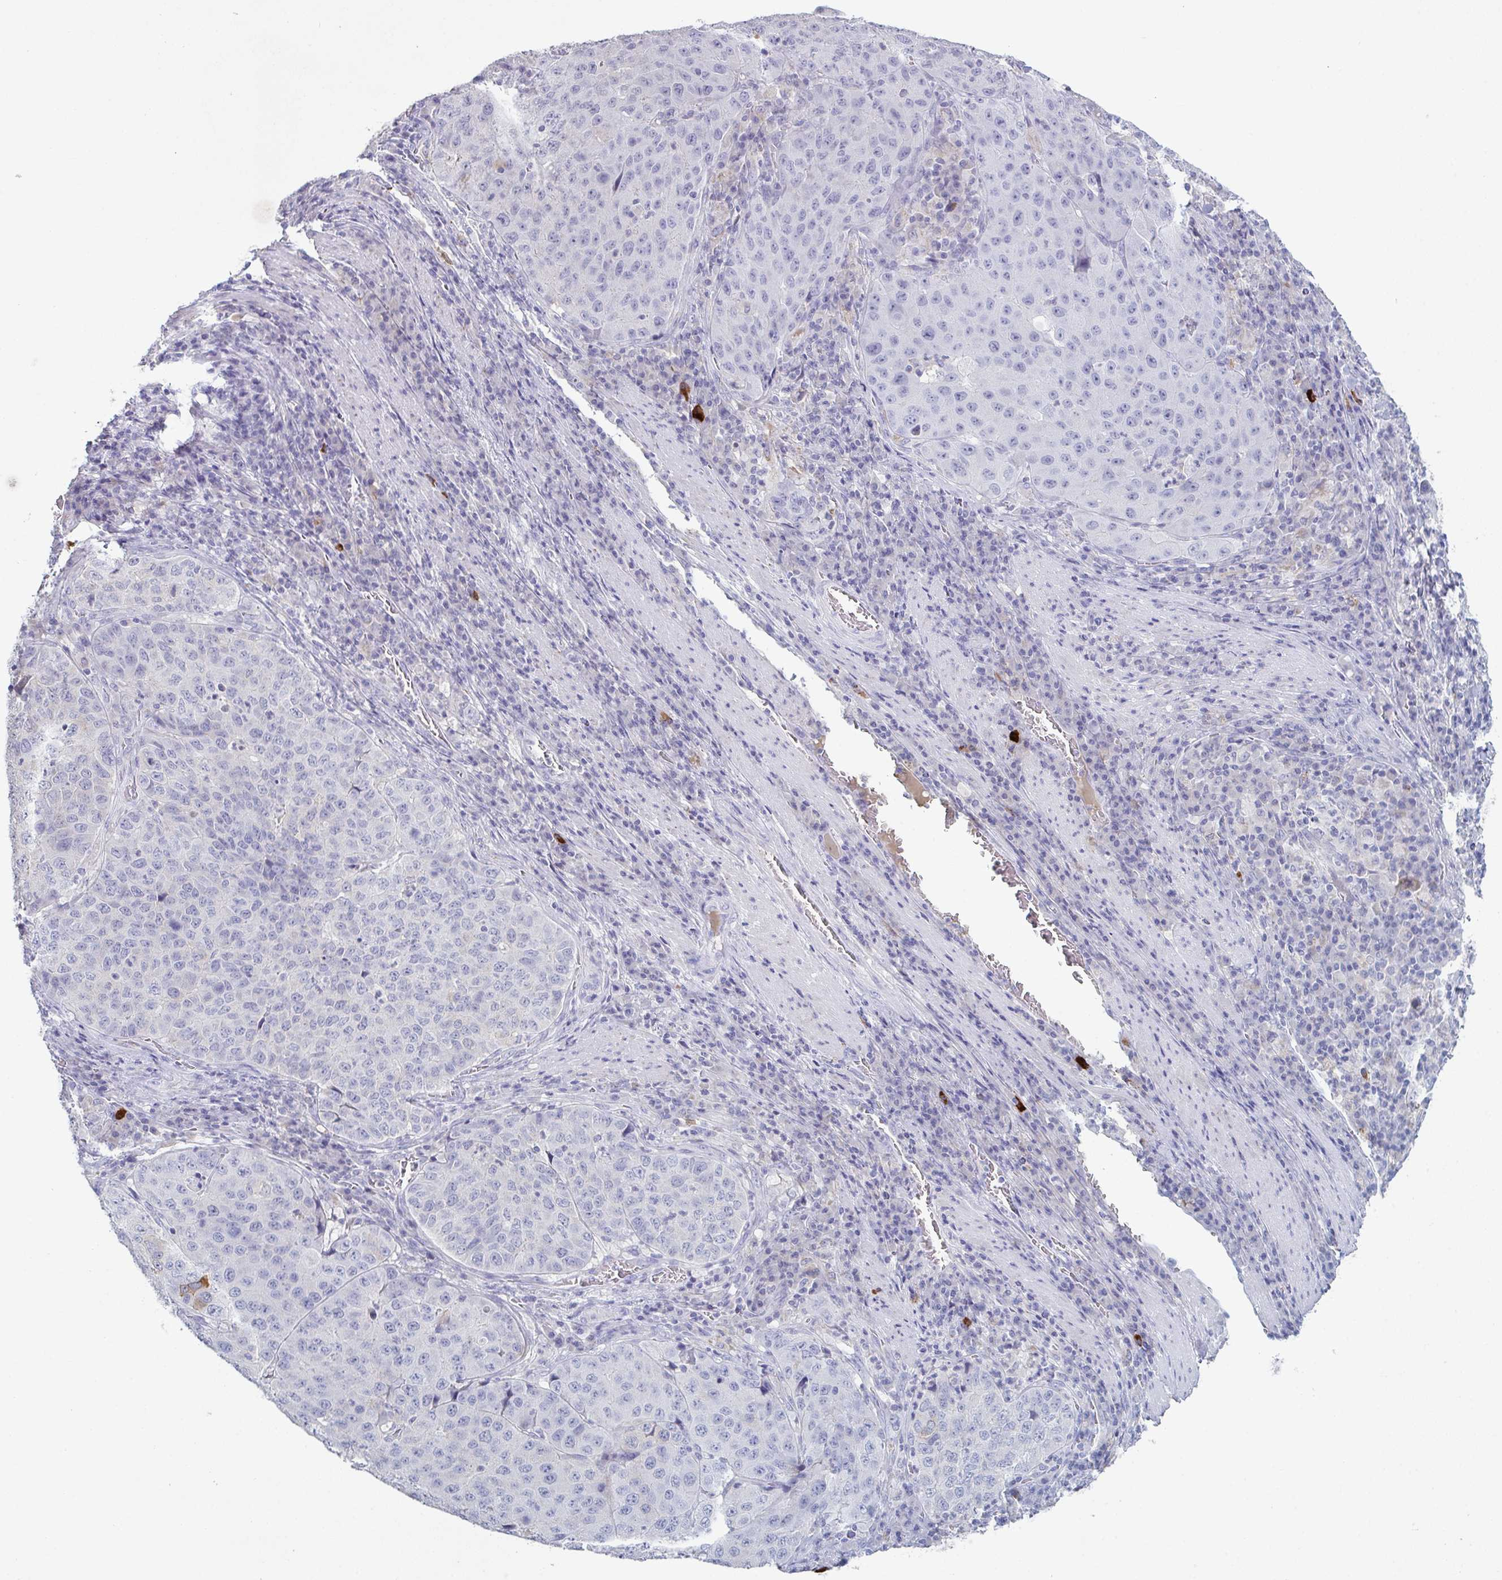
{"staining": {"intensity": "negative", "quantity": "none", "location": "none"}, "tissue": "stomach cancer", "cell_type": "Tumor cells", "image_type": "cancer", "snomed": [{"axis": "morphology", "description": "Adenocarcinoma, NOS"}, {"axis": "topography", "description": "Stomach"}], "caption": "Tumor cells are negative for protein expression in human stomach cancer (adenocarcinoma).", "gene": "ADAM21", "patient": {"sex": "male", "age": 71}}